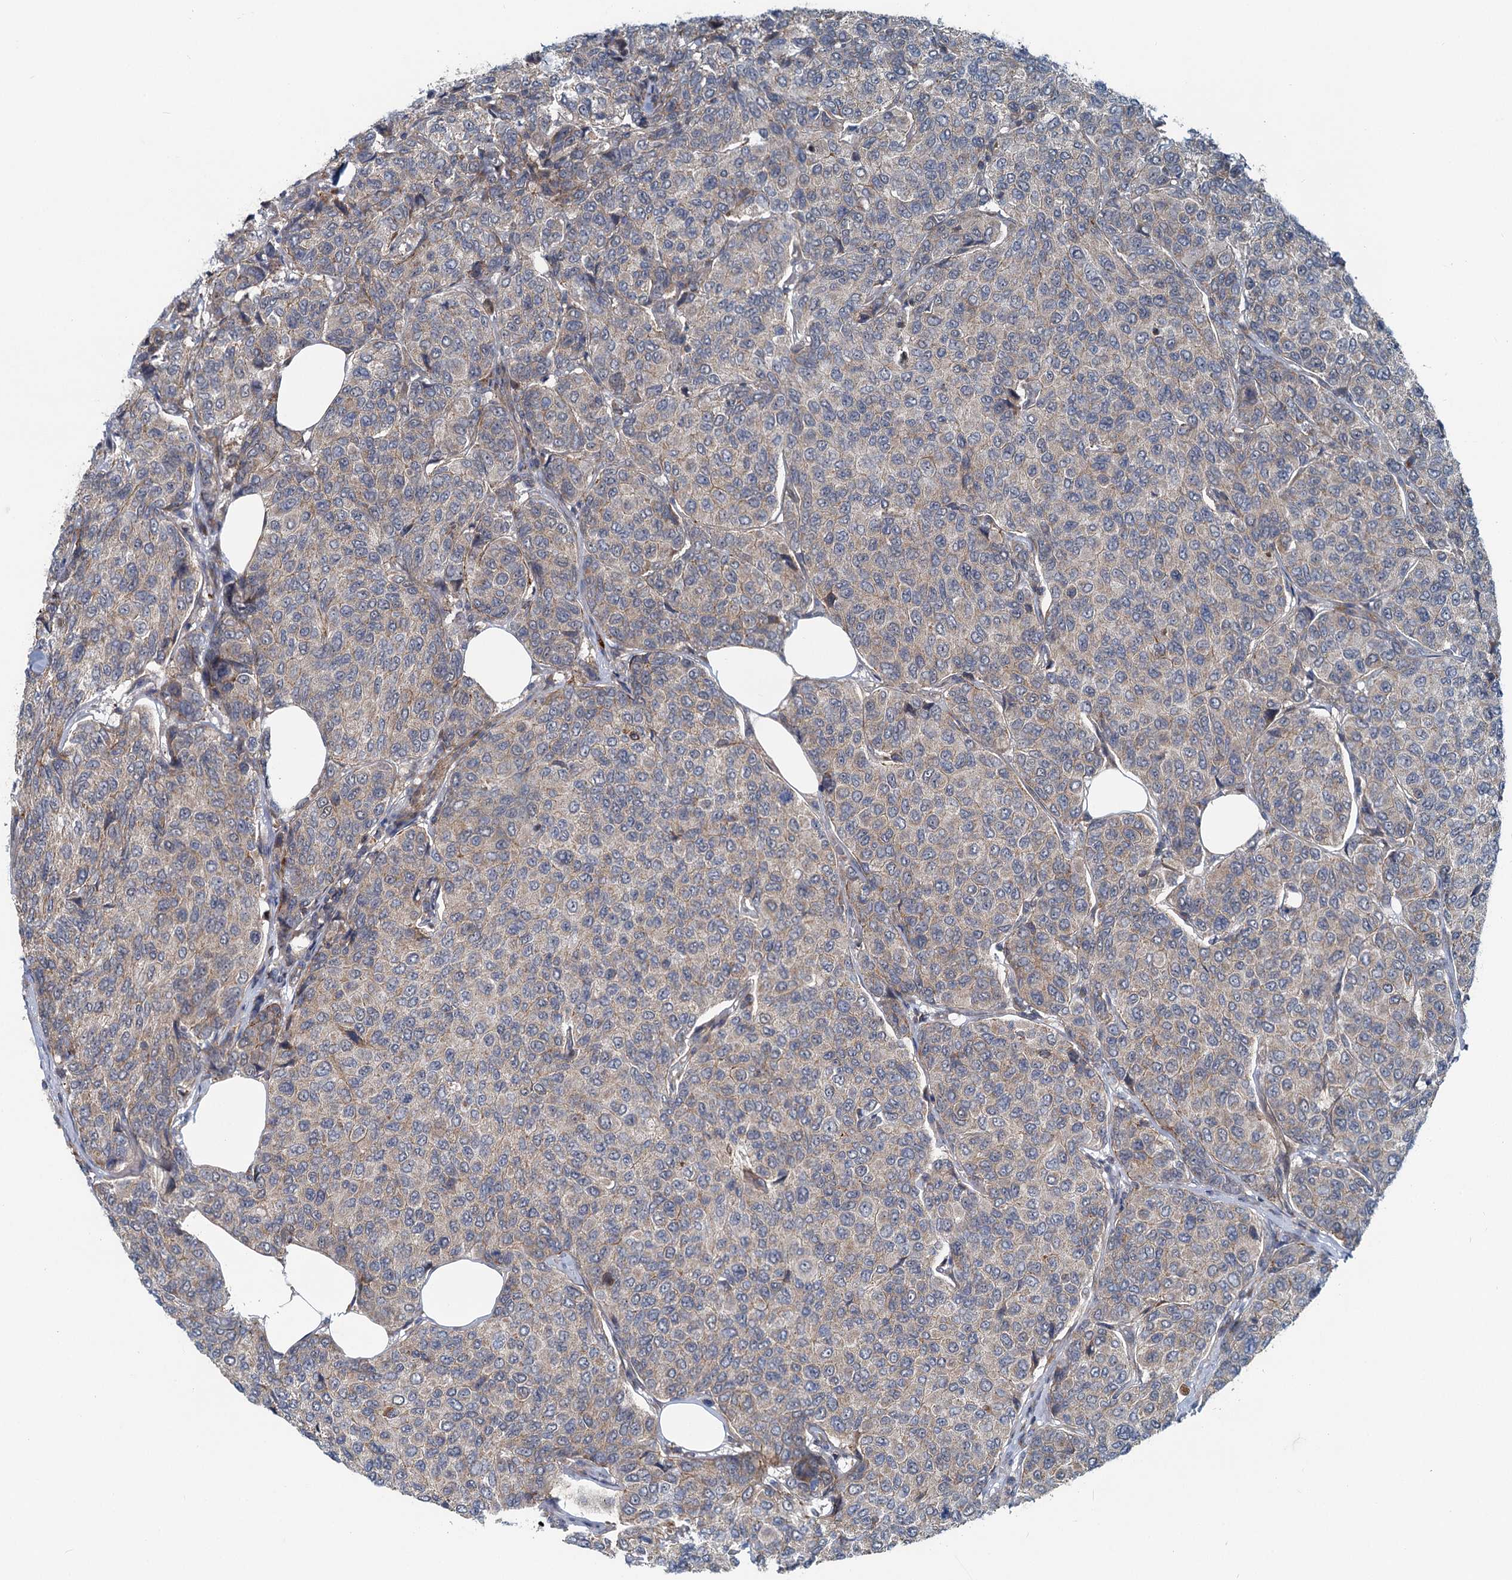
{"staining": {"intensity": "weak", "quantity": "25%-75%", "location": "cytoplasmic/membranous"}, "tissue": "breast cancer", "cell_type": "Tumor cells", "image_type": "cancer", "snomed": [{"axis": "morphology", "description": "Duct carcinoma"}, {"axis": "topography", "description": "Breast"}], "caption": "A low amount of weak cytoplasmic/membranous expression is present in approximately 25%-75% of tumor cells in breast cancer tissue. (brown staining indicates protein expression, while blue staining denotes nuclei).", "gene": "ADCY2", "patient": {"sex": "female", "age": 55}}